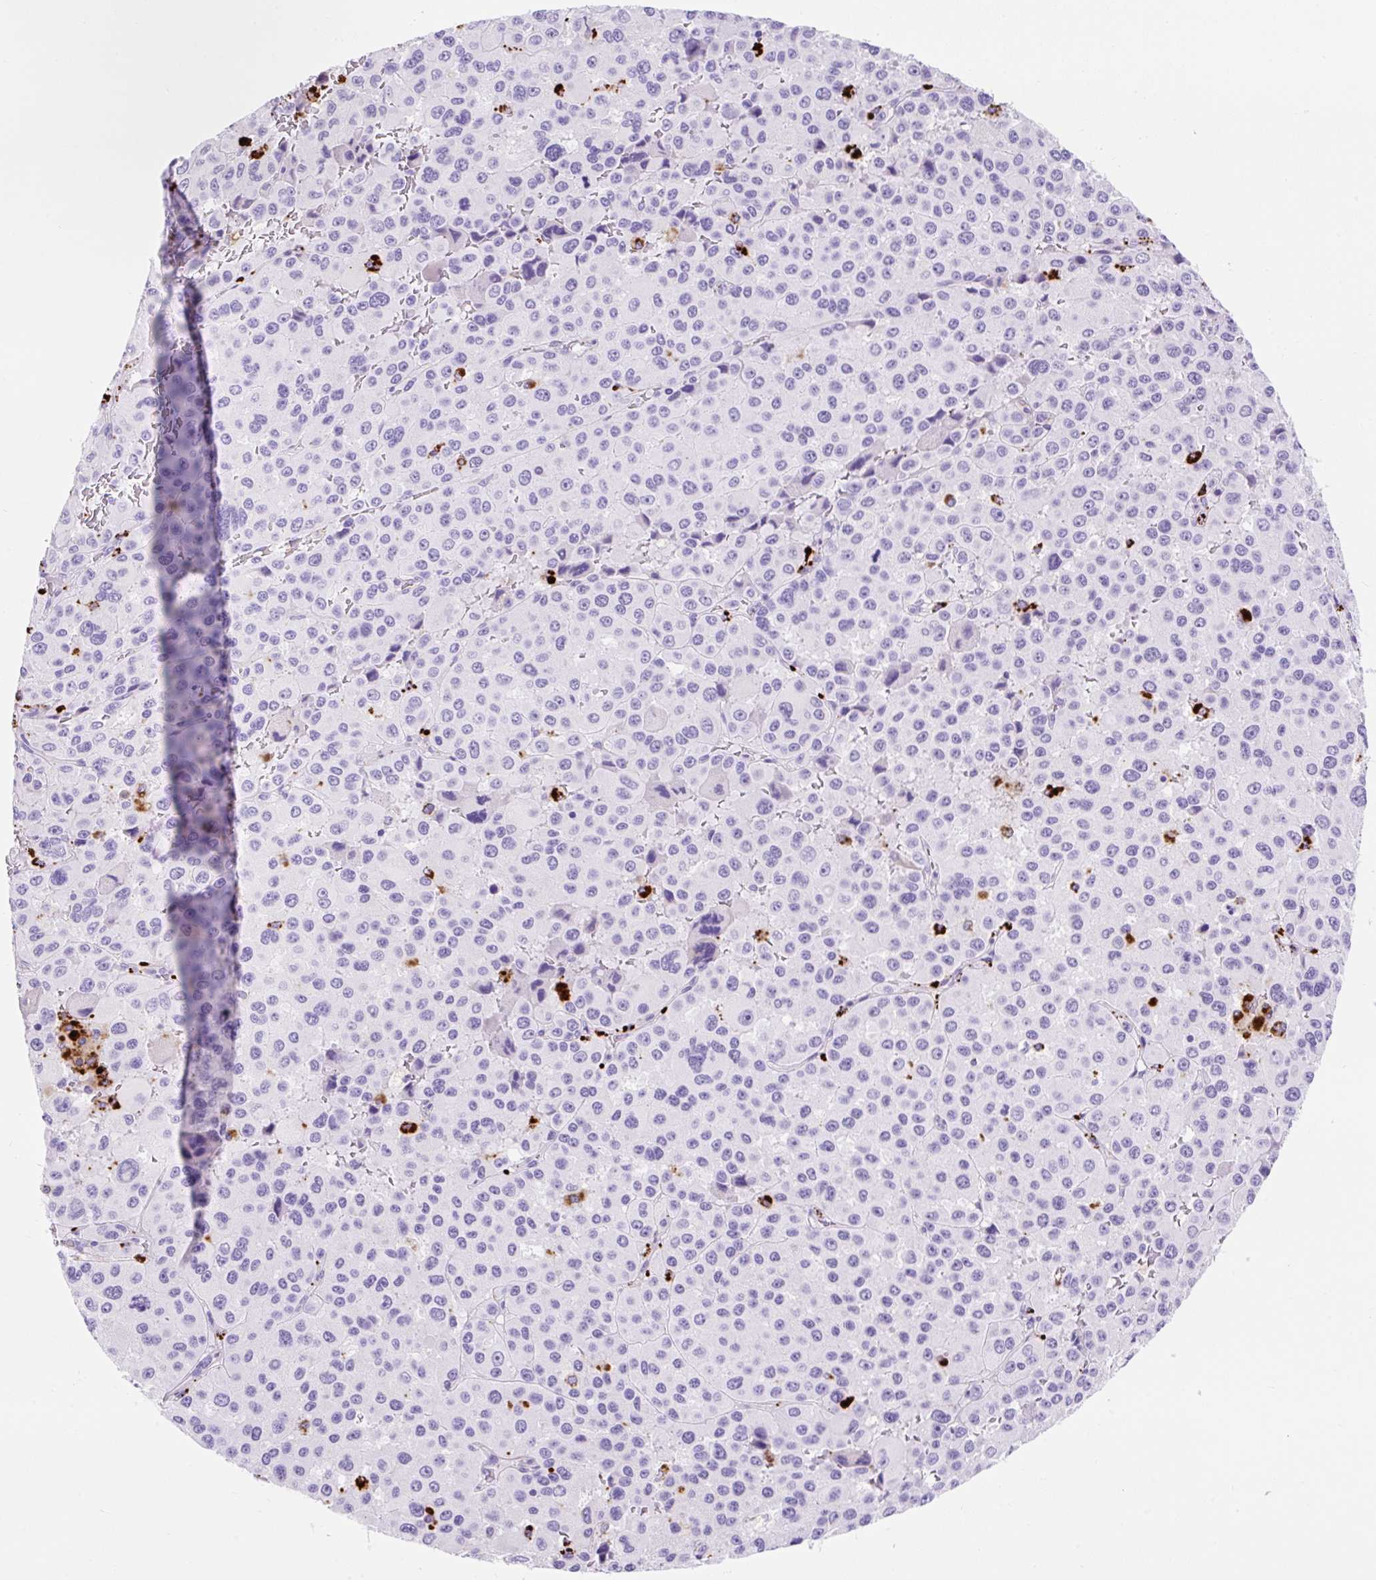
{"staining": {"intensity": "negative", "quantity": "none", "location": "none"}, "tissue": "melanoma", "cell_type": "Tumor cells", "image_type": "cancer", "snomed": [{"axis": "morphology", "description": "Malignant melanoma, Metastatic site"}, {"axis": "topography", "description": "Lymph node"}], "caption": "Tumor cells show no significant protein staining in melanoma.", "gene": "HEXB", "patient": {"sex": "female", "age": 65}}